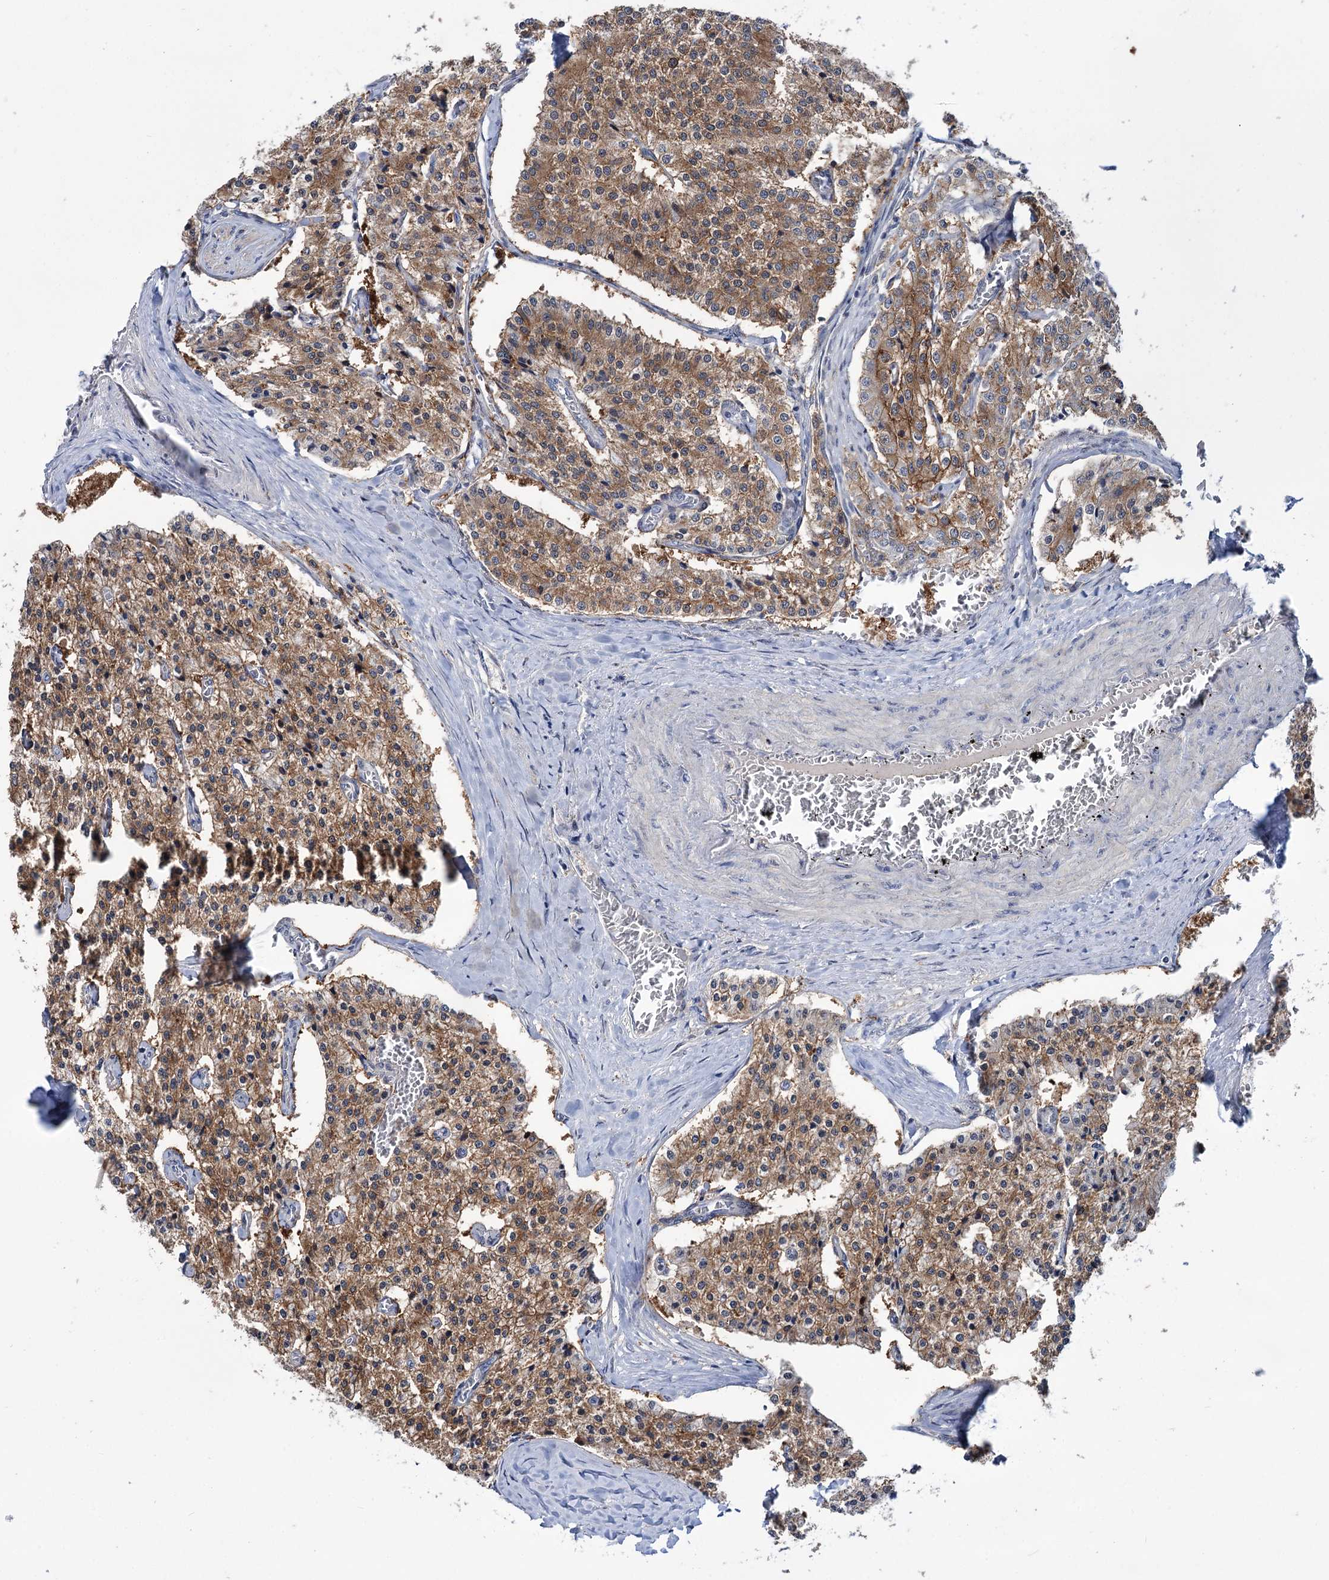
{"staining": {"intensity": "moderate", "quantity": ">75%", "location": "cytoplasmic/membranous"}, "tissue": "carcinoid", "cell_type": "Tumor cells", "image_type": "cancer", "snomed": [{"axis": "morphology", "description": "Carcinoid, malignant, NOS"}, {"axis": "topography", "description": "Colon"}], "caption": "Immunohistochemistry (IHC) histopathology image of neoplastic tissue: carcinoid stained using IHC exhibits medium levels of moderate protein expression localized specifically in the cytoplasmic/membranous of tumor cells, appearing as a cytoplasmic/membranous brown color.", "gene": "MID1IP1", "patient": {"sex": "female", "age": 52}}